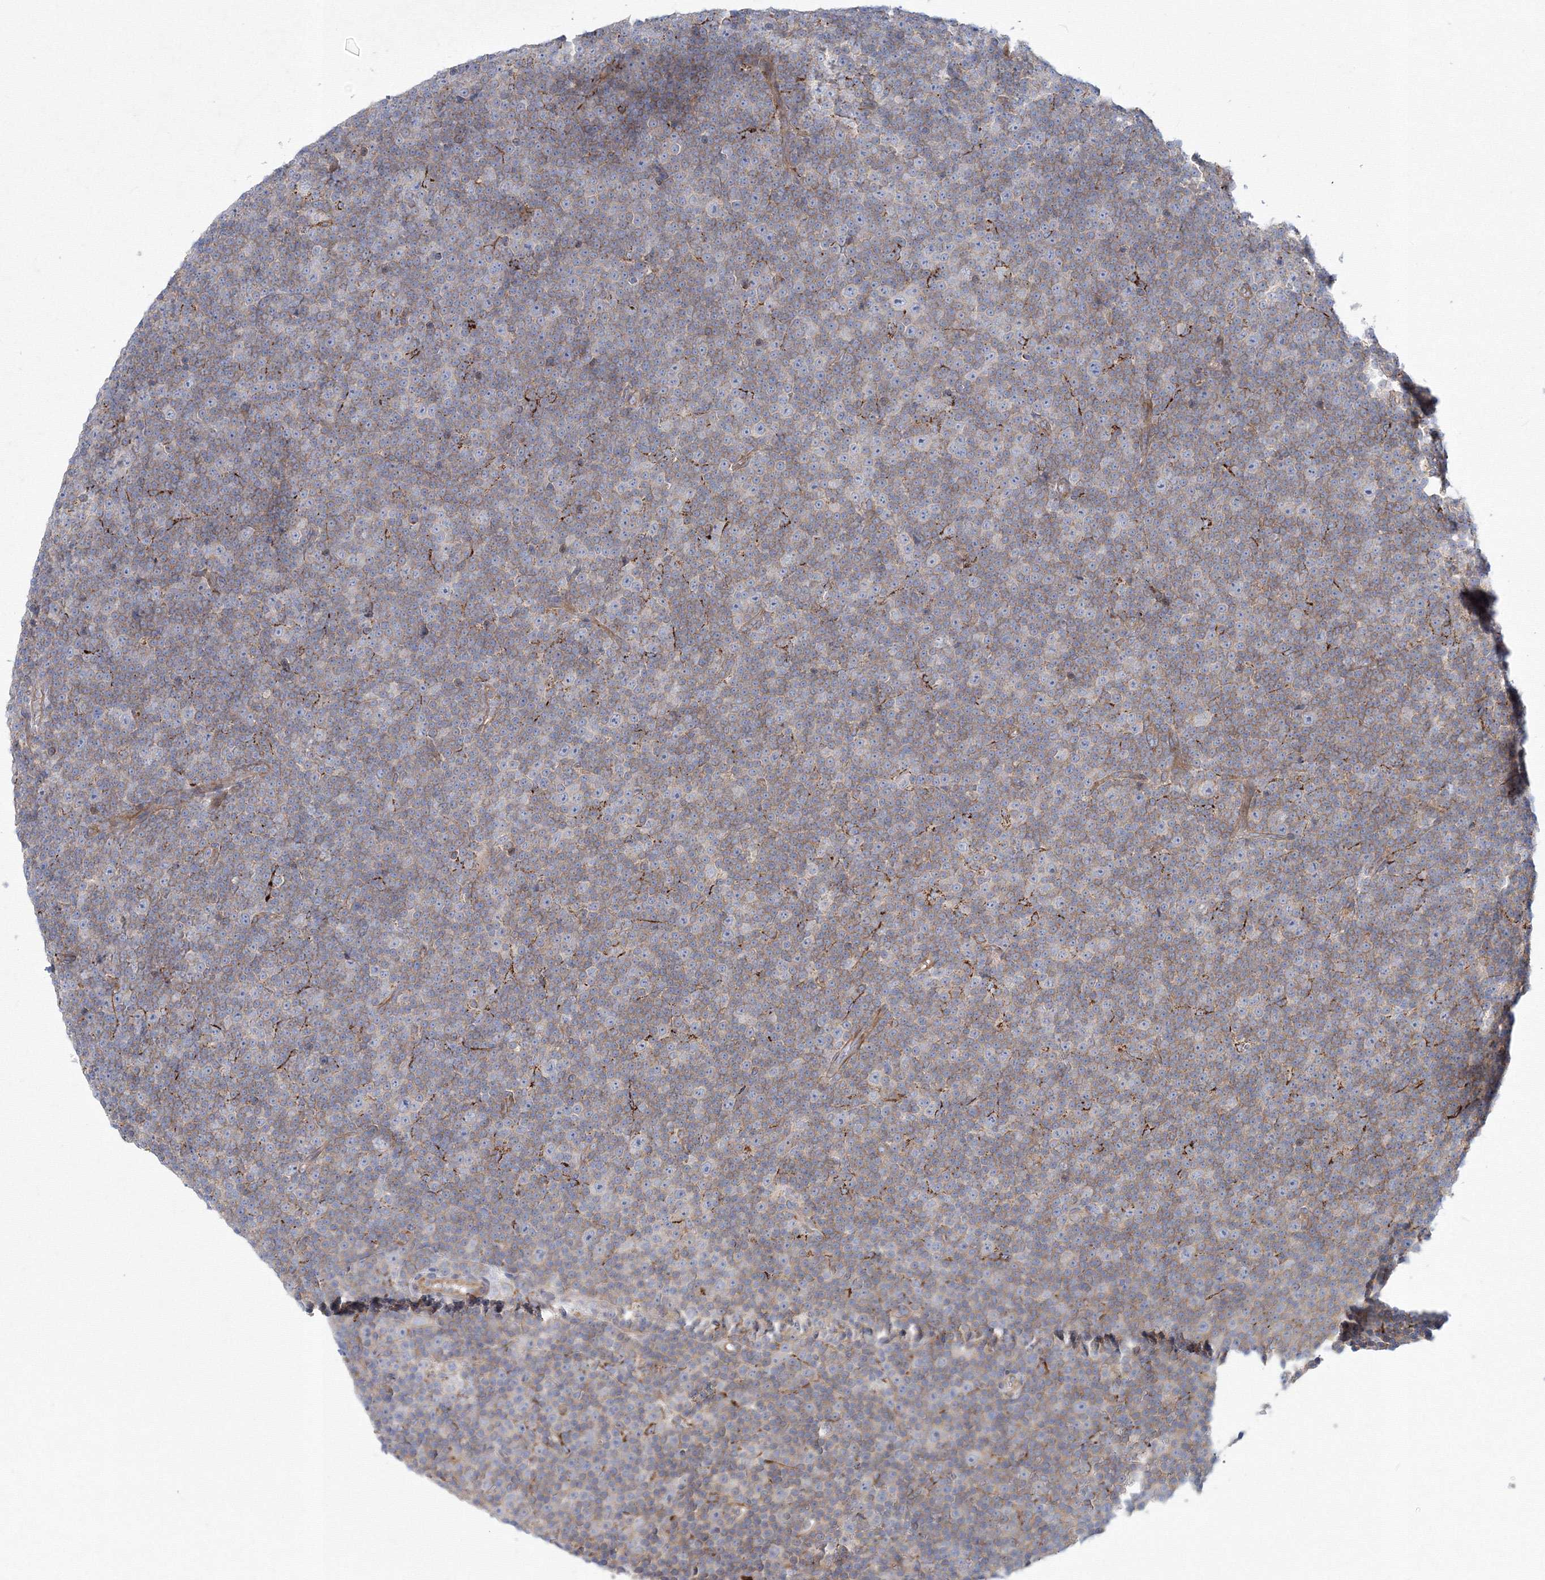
{"staining": {"intensity": "weak", "quantity": "25%-75%", "location": "cytoplasmic/membranous"}, "tissue": "lymphoma", "cell_type": "Tumor cells", "image_type": "cancer", "snomed": [{"axis": "morphology", "description": "Malignant lymphoma, non-Hodgkin's type, Low grade"}, {"axis": "topography", "description": "Lymph node"}], "caption": "The histopathology image shows a brown stain indicating the presence of a protein in the cytoplasmic/membranous of tumor cells in low-grade malignant lymphoma, non-Hodgkin's type.", "gene": "WDR49", "patient": {"sex": "female", "age": 67}}